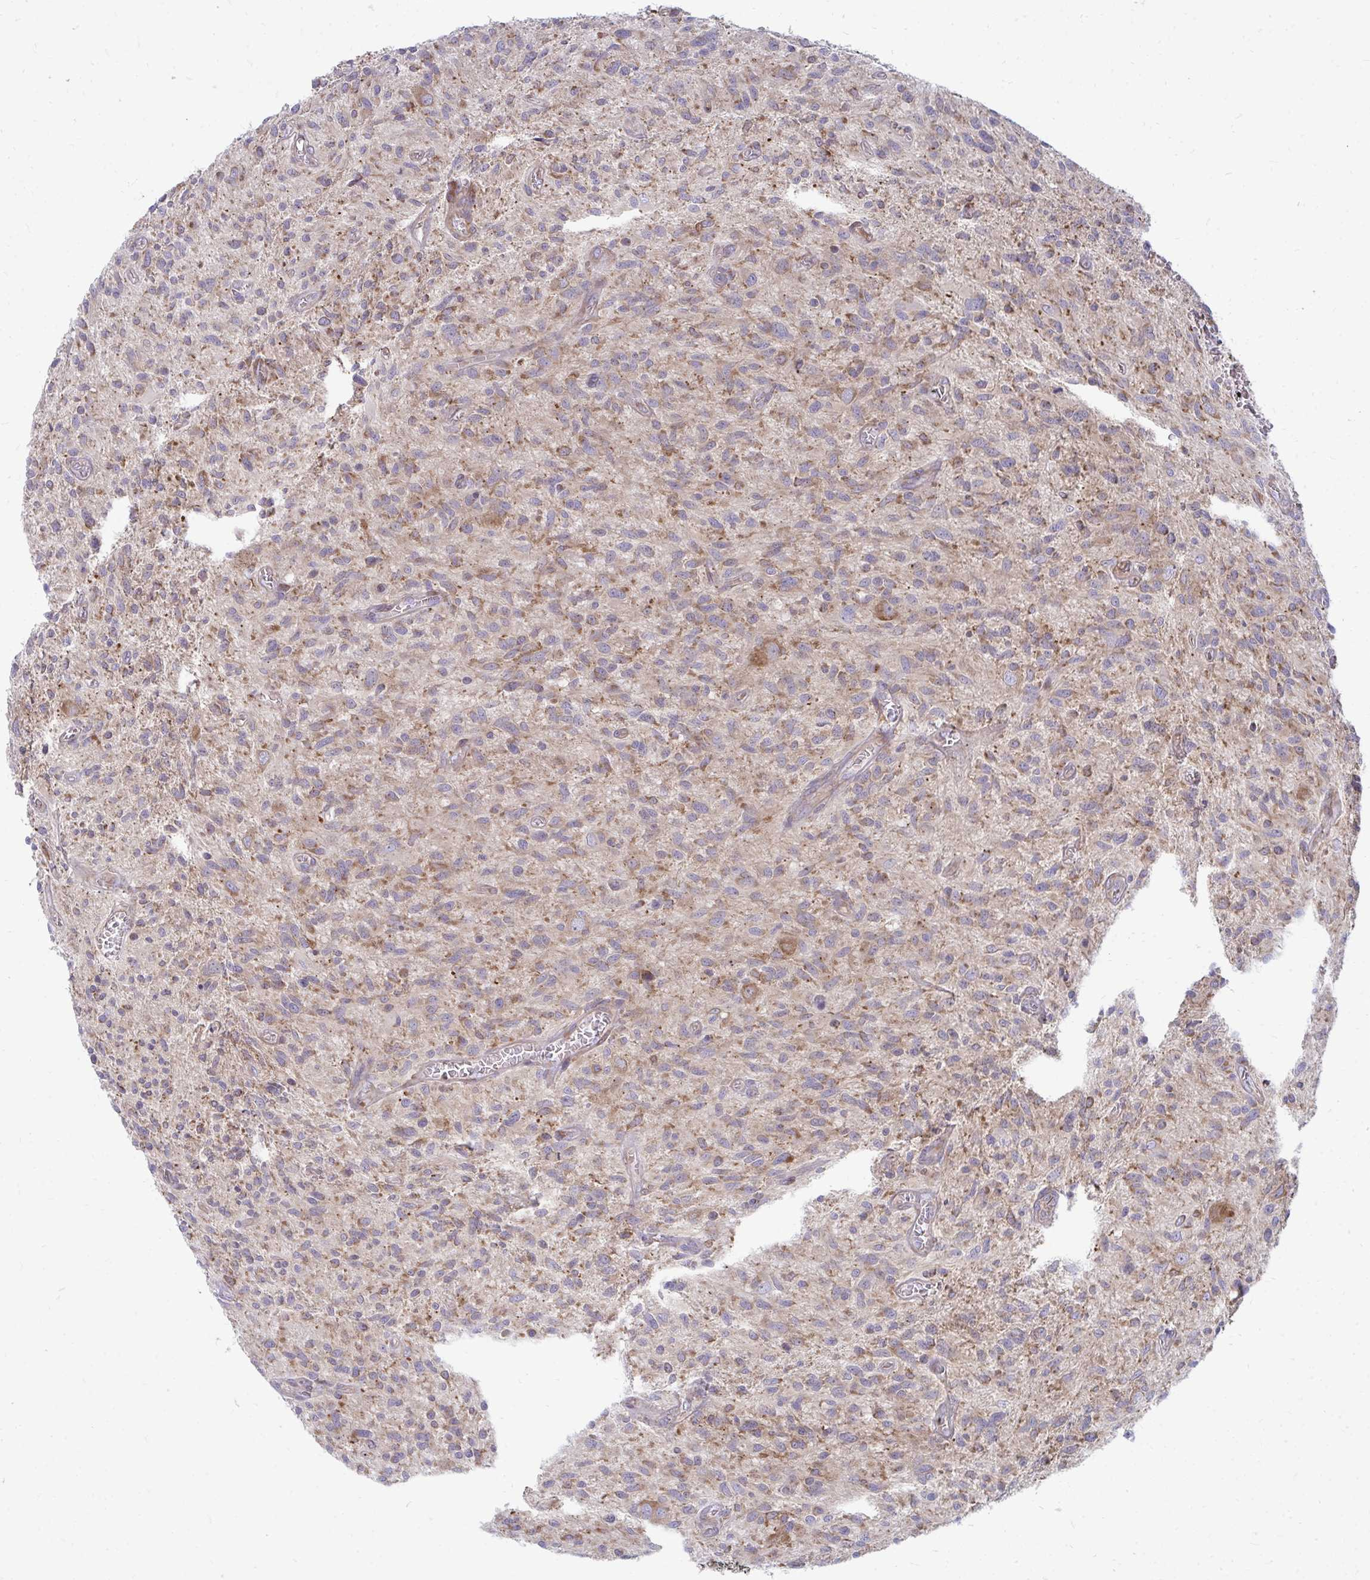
{"staining": {"intensity": "weak", "quantity": "25%-75%", "location": "cytoplasmic/membranous"}, "tissue": "glioma", "cell_type": "Tumor cells", "image_type": "cancer", "snomed": [{"axis": "morphology", "description": "Glioma, malignant, High grade"}, {"axis": "topography", "description": "Brain"}], "caption": "An image of malignant glioma (high-grade) stained for a protein reveals weak cytoplasmic/membranous brown staining in tumor cells.", "gene": "ASAP1", "patient": {"sex": "male", "age": 75}}